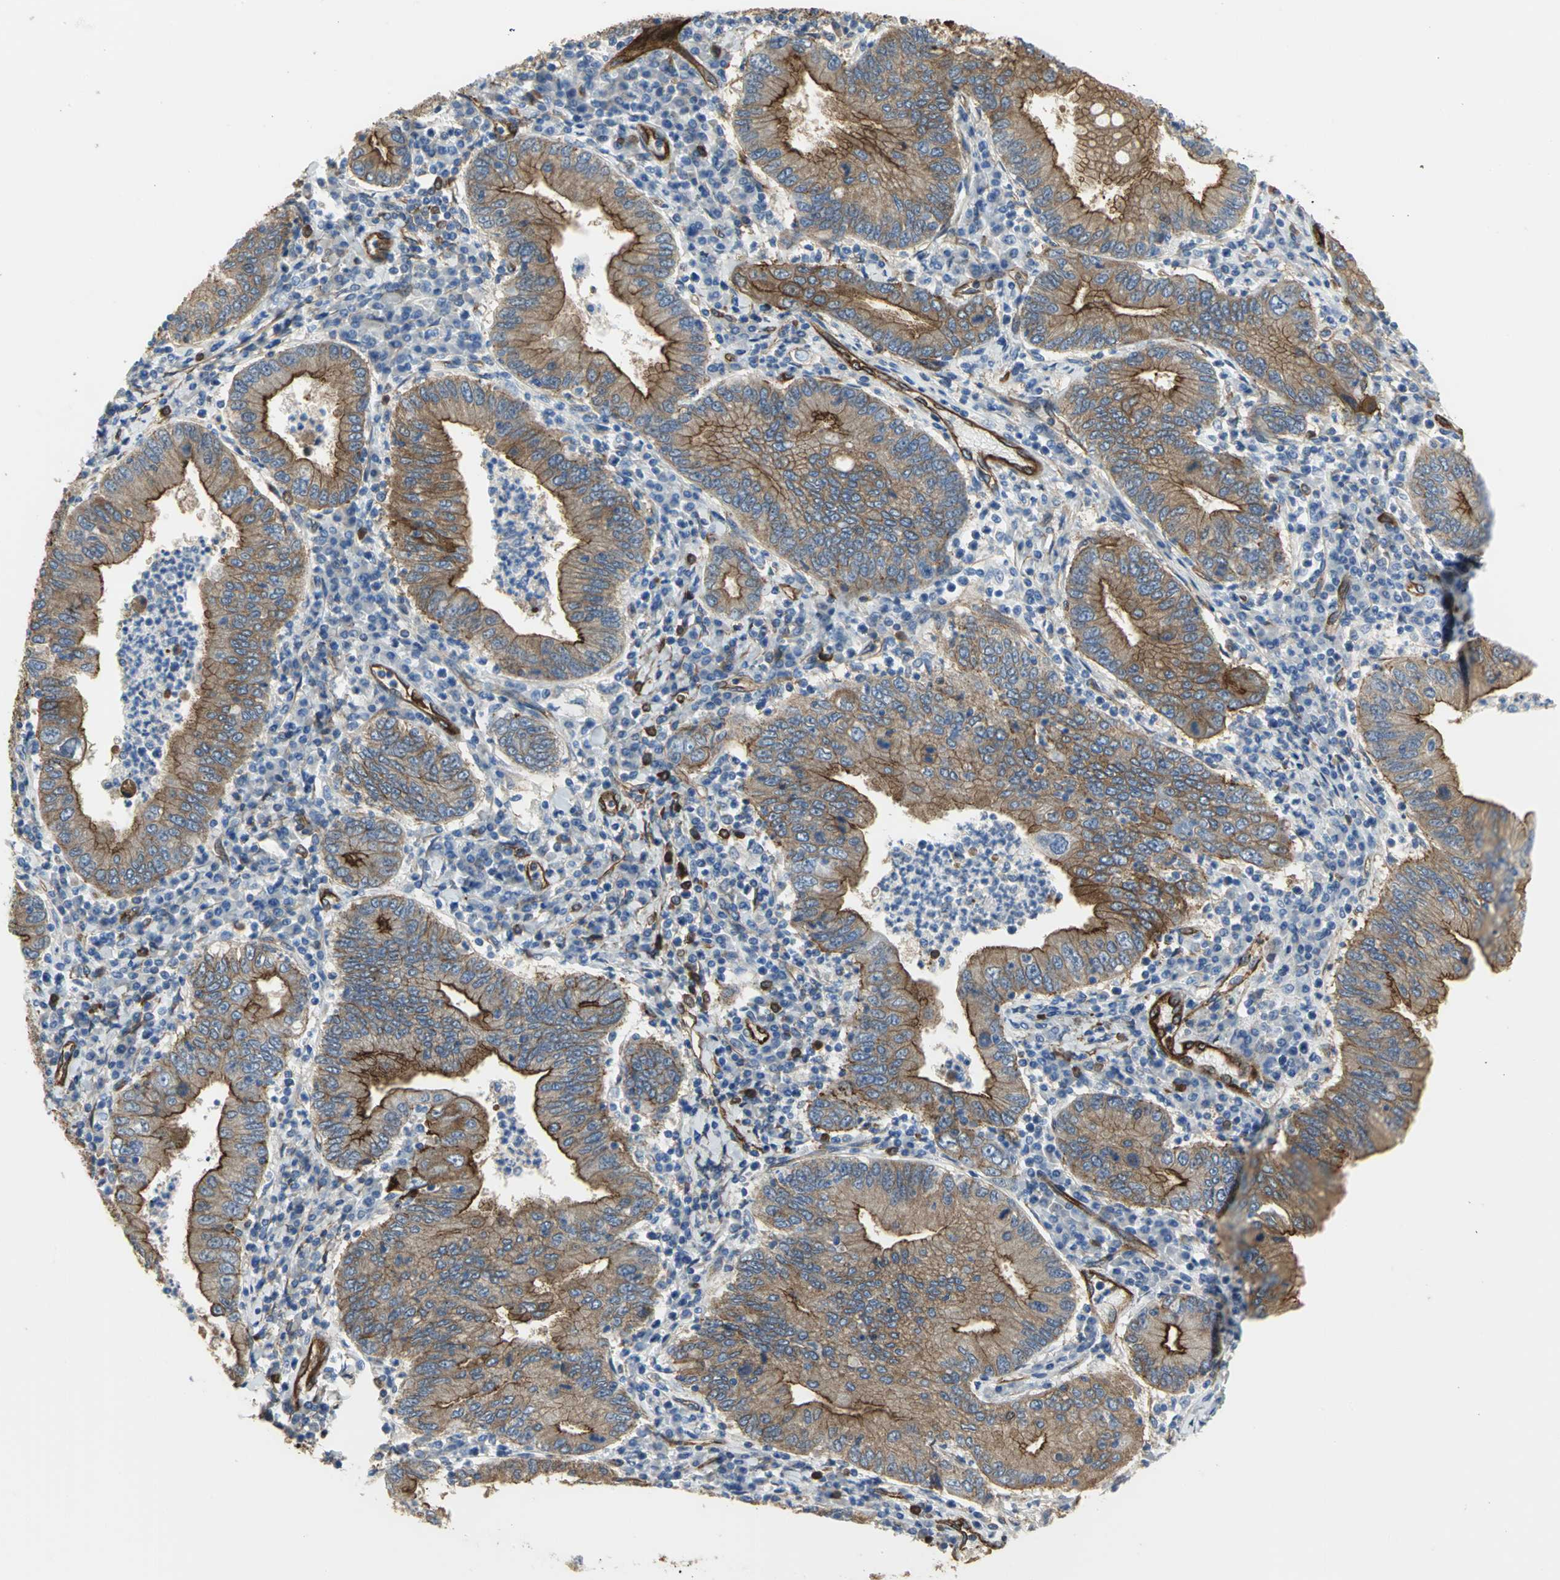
{"staining": {"intensity": "strong", "quantity": ">75%", "location": "cytoplasmic/membranous"}, "tissue": "stomach cancer", "cell_type": "Tumor cells", "image_type": "cancer", "snomed": [{"axis": "morphology", "description": "Normal tissue, NOS"}, {"axis": "morphology", "description": "Adenocarcinoma, NOS"}, {"axis": "topography", "description": "Esophagus"}, {"axis": "topography", "description": "Stomach, upper"}, {"axis": "topography", "description": "Peripheral nerve tissue"}], "caption": "About >75% of tumor cells in human stomach cancer exhibit strong cytoplasmic/membranous protein expression as visualized by brown immunohistochemical staining.", "gene": "FLNB", "patient": {"sex": "male", "age": 62}}